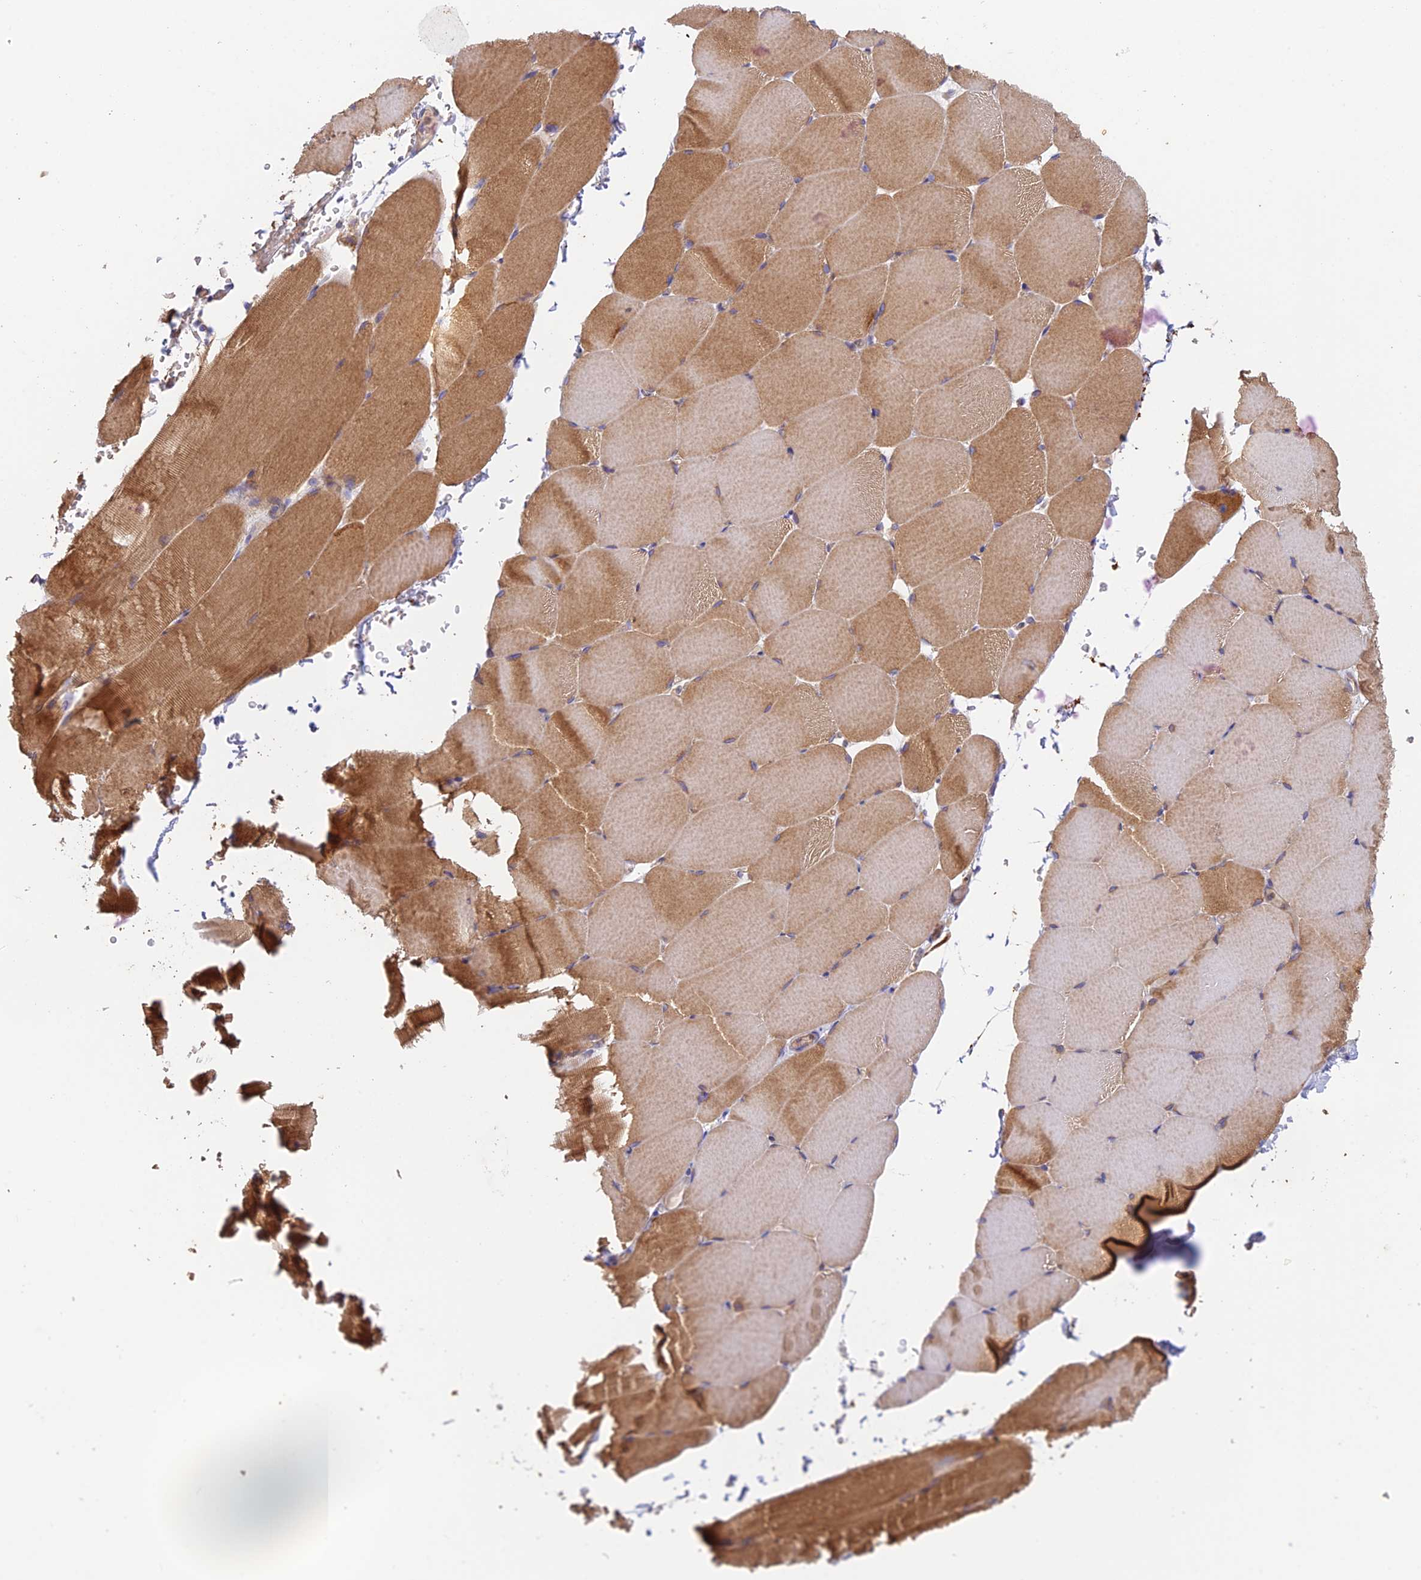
{"staining": {"intensity": "moderate", "quantity": ">75%", "location": "cytoplasmic/membranous"}, "tissue": "skeletal muscle", "cell_type": "Myocytes", "image_type": "normal", "snomed": [{"axis": "morphology", "description": "Normal tissue, NOS"}, {"axis": "topography", "description": "Skeletal muscle"}, {"axis": "topography", "description": "Parathyroid gland"}], "caption": "A high-resolution histopathology image shows immunohistochemistry (IHC) staining of benign skeletal muscle, which demonstrates moderate cytoplasmic/membranous staining in approximately >75% of myocytes. The protein is stained brown, and the nuclei are stained in blue (DAB IHC with brightfield microscopy, high magnification).", "gene": "MYO9A", "patient": {"sex": "female", "age": 37}}